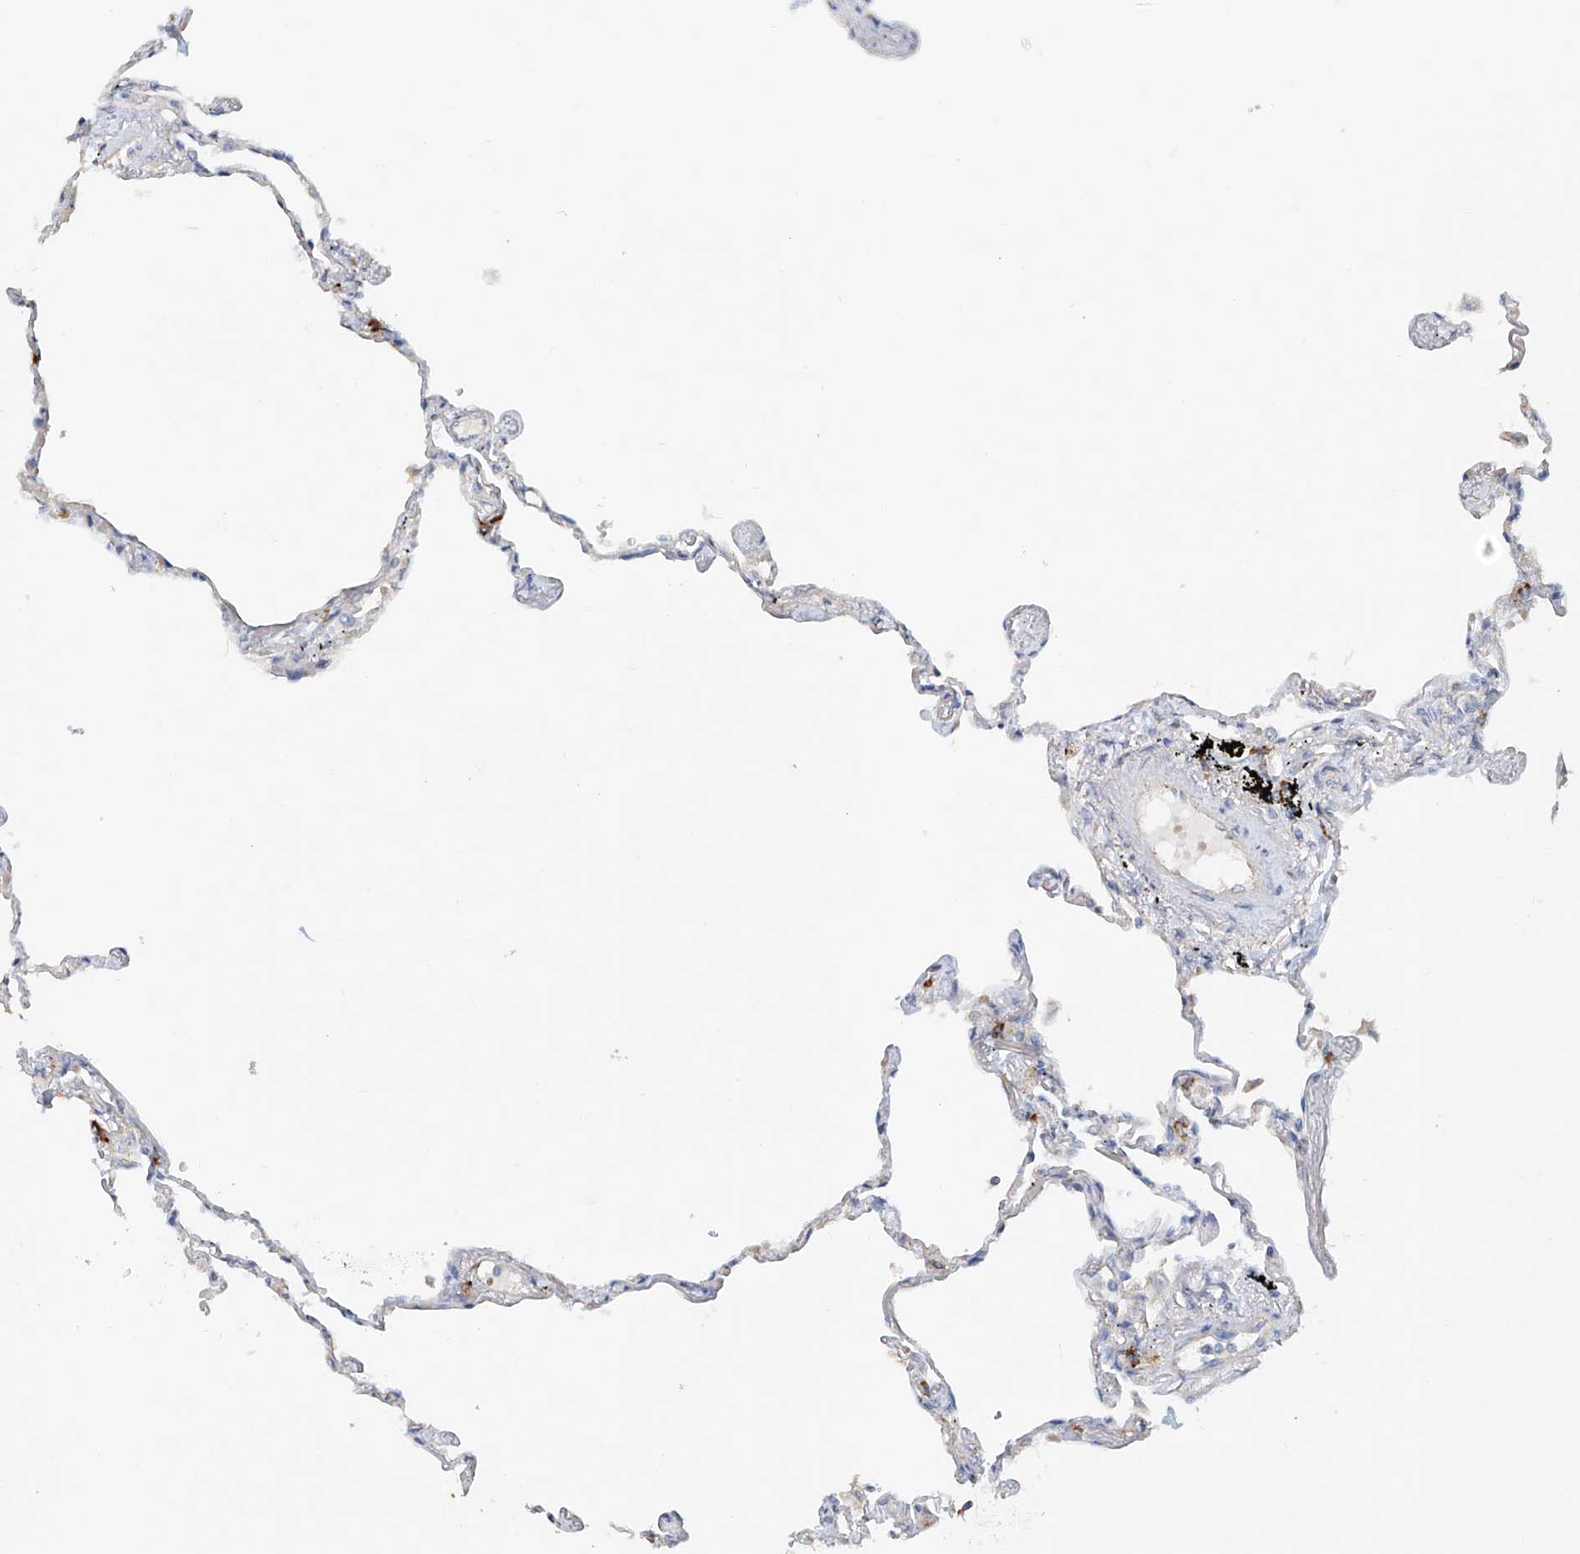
{"staining": {"intensity": "strong", "quantity": "<25%", "location": "cytoplasmic/membranous"}, "tissue": "lung", "cell_type": "Alveolar cells", "image_type": "normal", "snomed": [{"axis": "morphology", "description": "Normal tissue, NOS"}, {"axis": "topography", "description": "Lung"}], "caption": "An immunohistochemistry photomicrograph of normal tissue is shown. Protein staining in brown labels strong cytoplasmic/membranous positivity in lung within alveolar cells.", "gene": "TRIM47", "patient": {"sex": "female", "age": 67}}